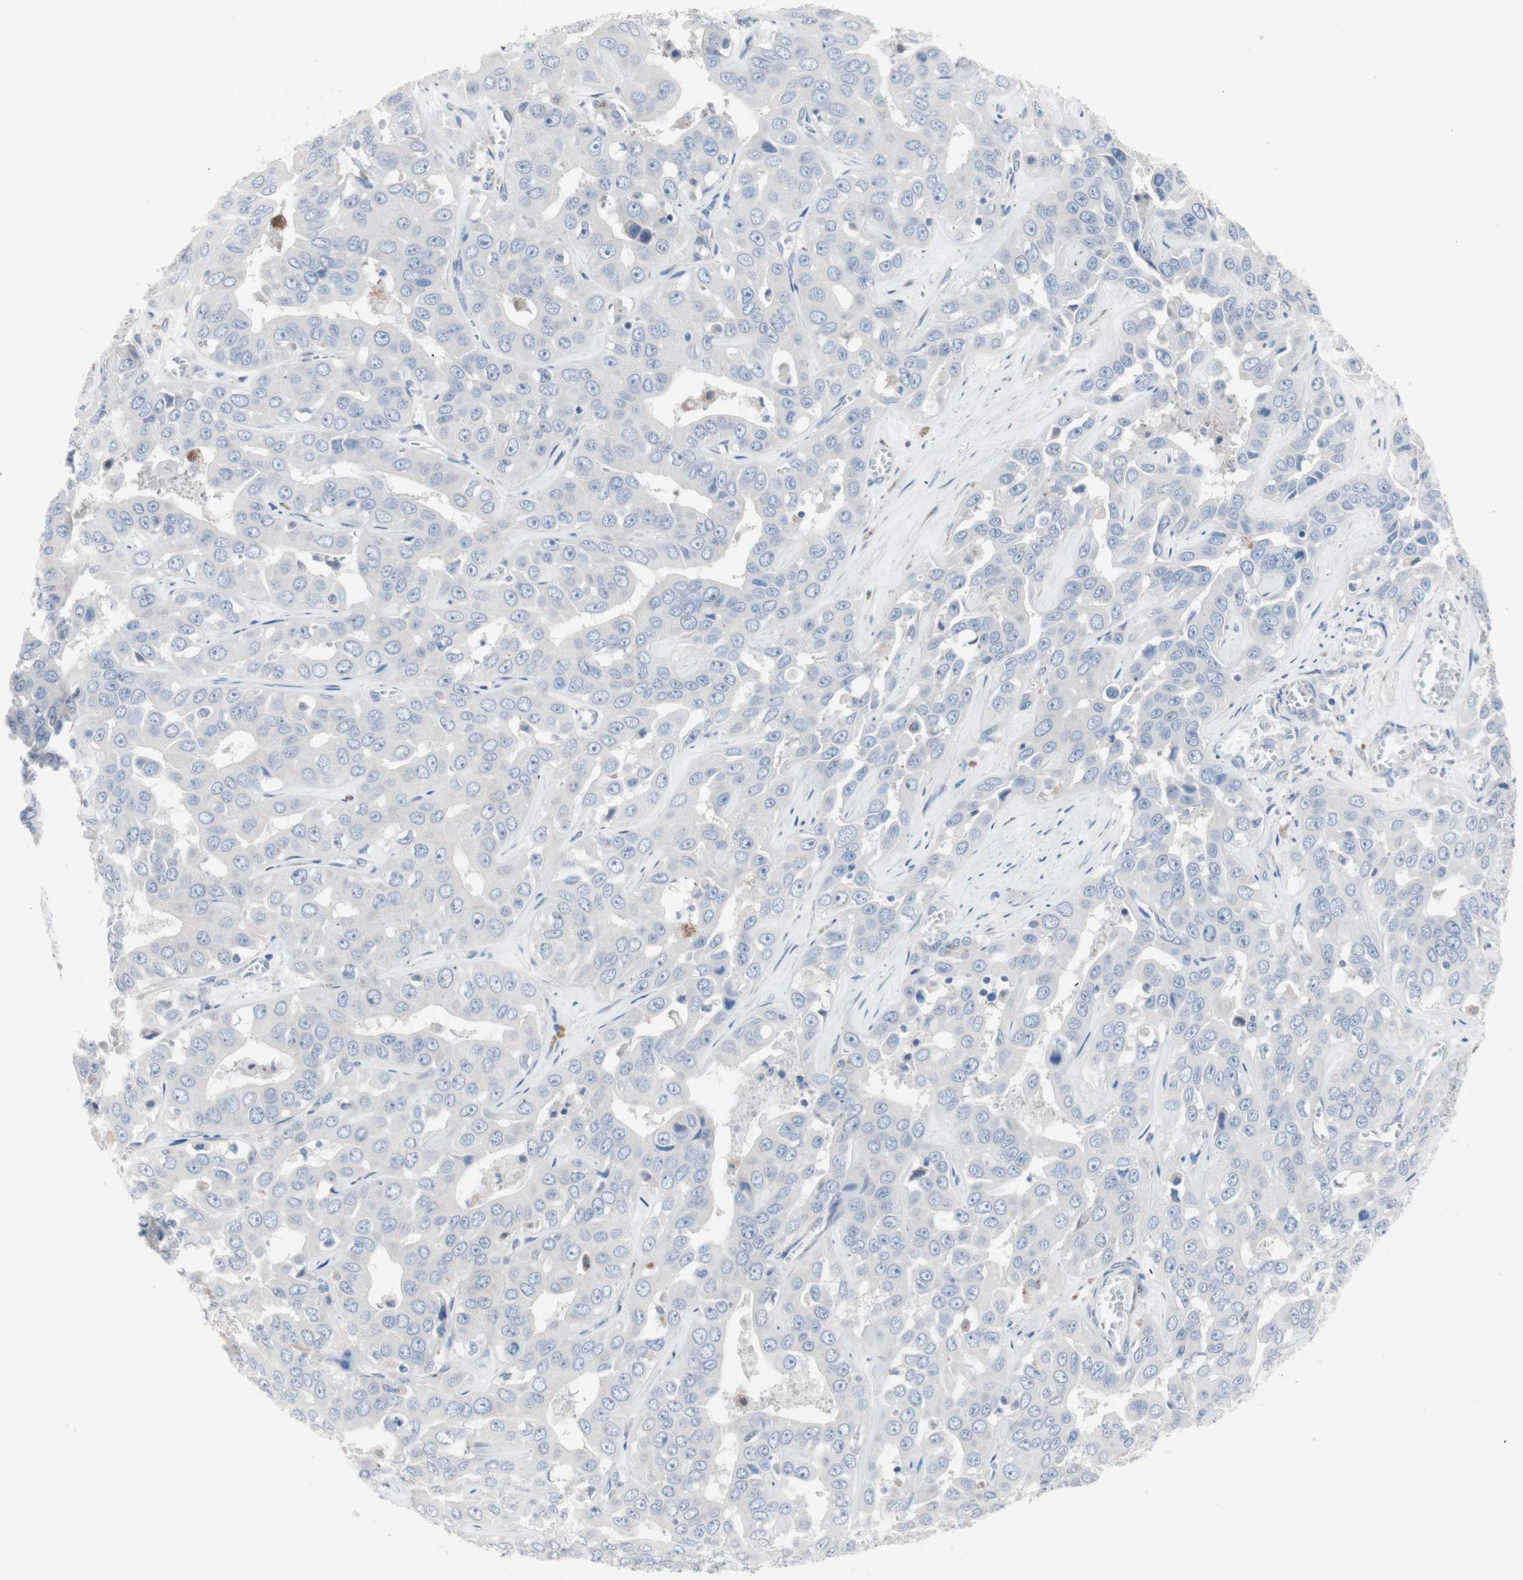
{"staining": {"intensity": "negative", "quantity": "none", "location": "none"}, "tissue": "liver cancer", "cell_type": "Tumor cells", "image_type": "cancer", "snomed": [{"axis": "morphology", "description": "Cholangiocarcinoma"}, {"axis": "topography", "description": "Liver"}], "caption": "This is an IHC photomicrograph of liver cancer. There is no expression in tumor cells.", "gene": "ULBP1", "patient": {"sex": "female", "age": 52}}